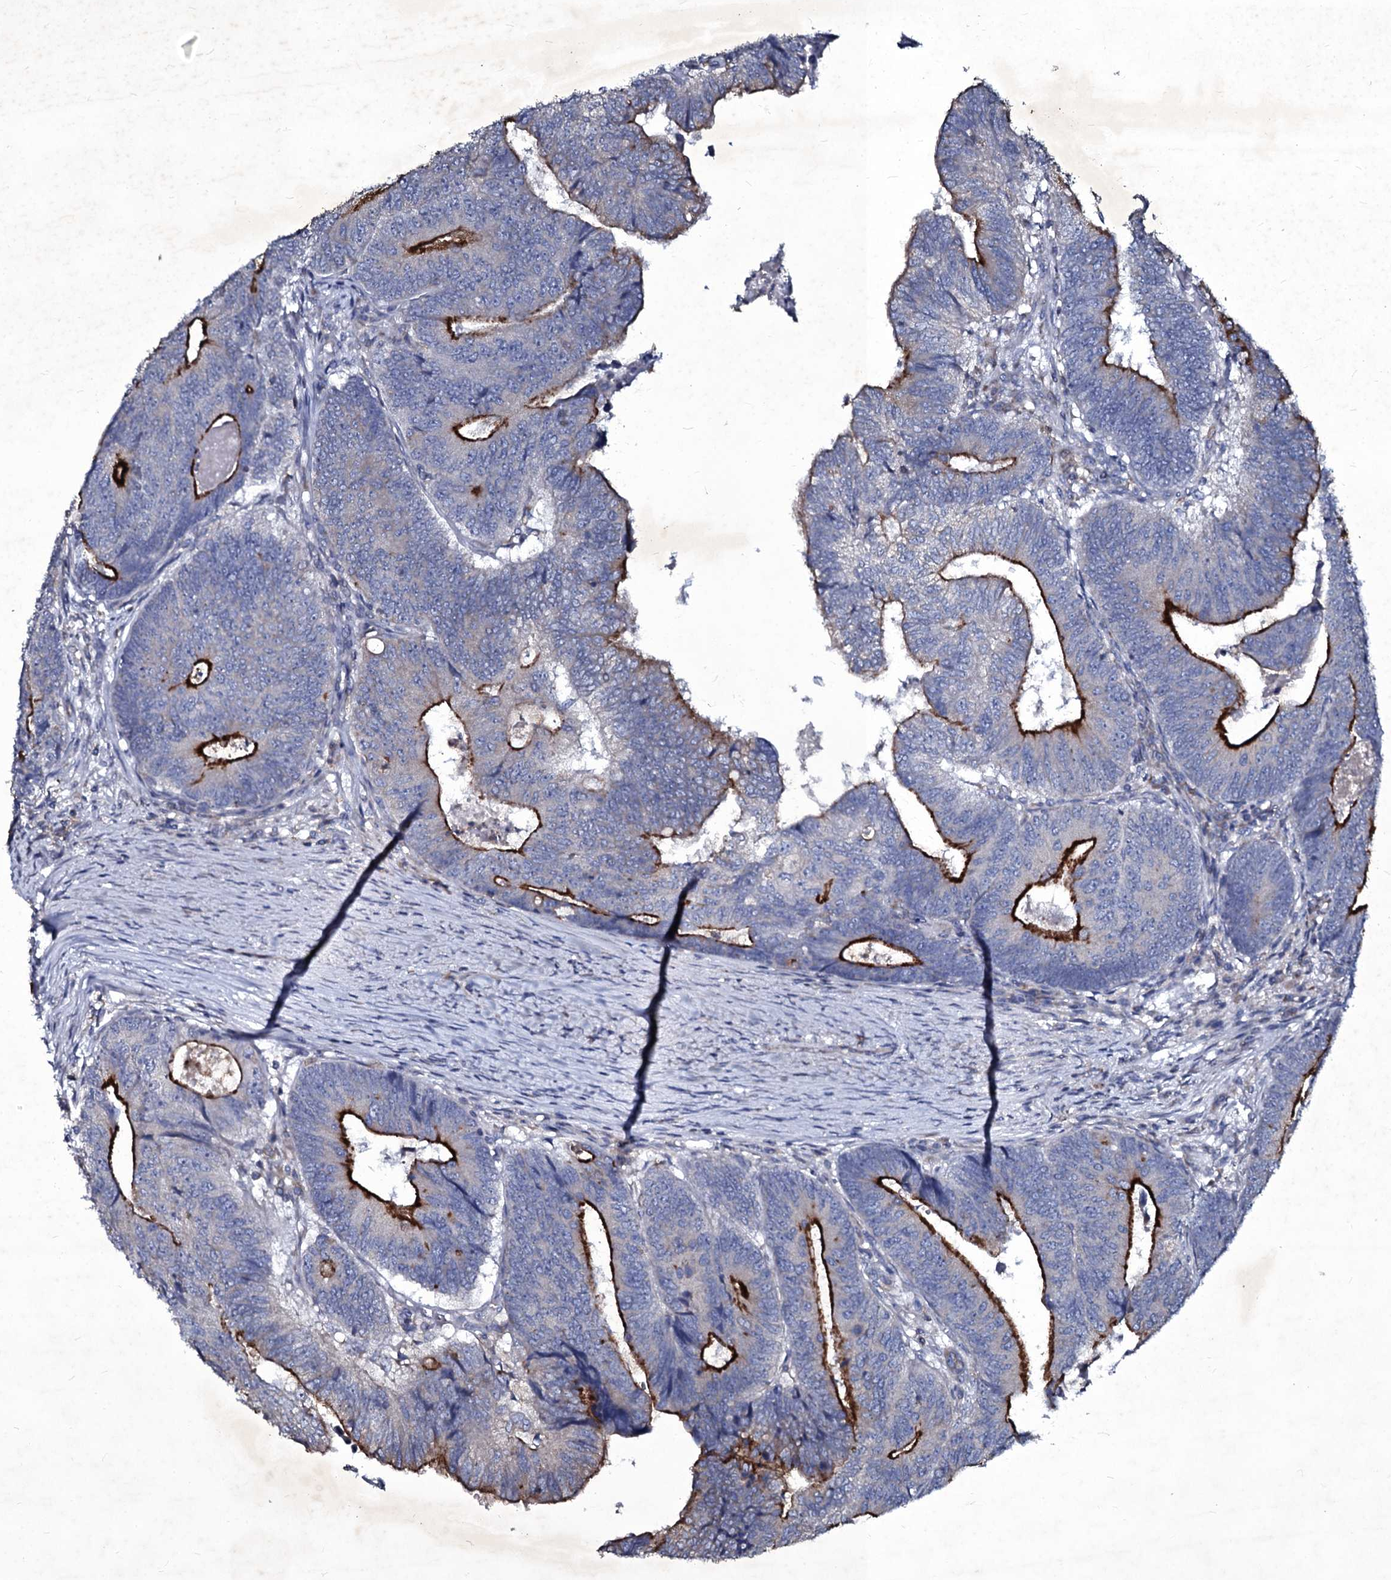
{"staining": {"intensity": "strong", "quantity": "25%-75%", "location": "cytoplasmic/membranous"}, "tissue": "colorectal cancer", "cell_type": "Tumor cells", "image_type": "cancer", "snomed": [{"axis": "morphology", "description": "Adenocarcinoma, NOS"}, {"axis": "topography", "description": "Colon"}], "caption": "Human colorectal cancer stained with a protein marker displays strong staining in tumor cells.", "gene": "SELENOT", "patient": {"sex": "female", "age": 67}}